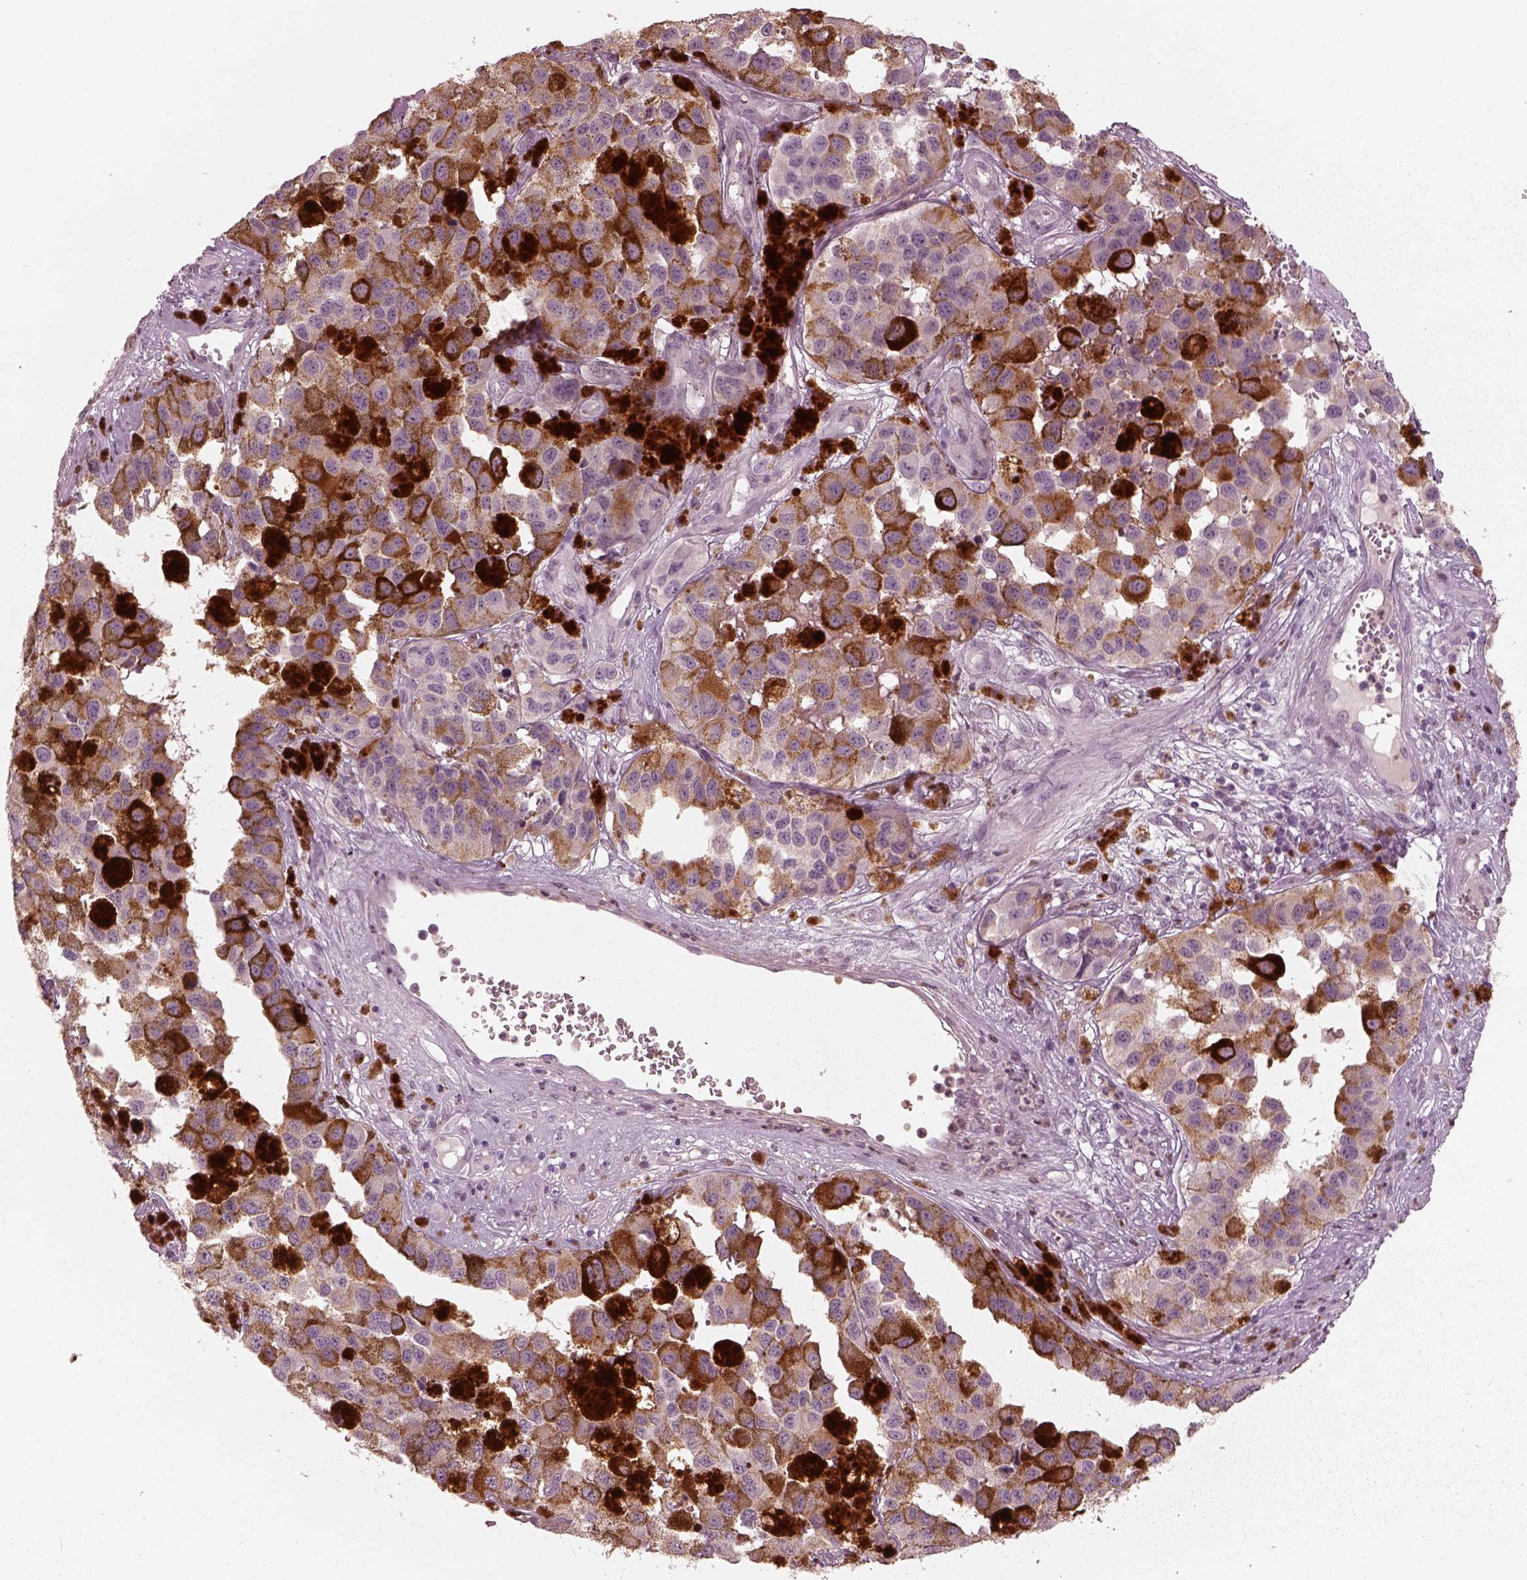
{"staining": {"intensity": "negative", "quantity": "none", "location": "none"}, "tissue": "melanoma", "cell_type": "Tumor cells", "image_type": "cancer", "snomed": [{"axis": "morphology", "description": "Malignant melanoma, NOS"}, {"axis": "topography", "description": "Skin"}], "caption": "Tumor cells are negative for brown protein staining in melanoma.", "gene": "OPTC", "patient": {"sex": "female", "age": 58}}